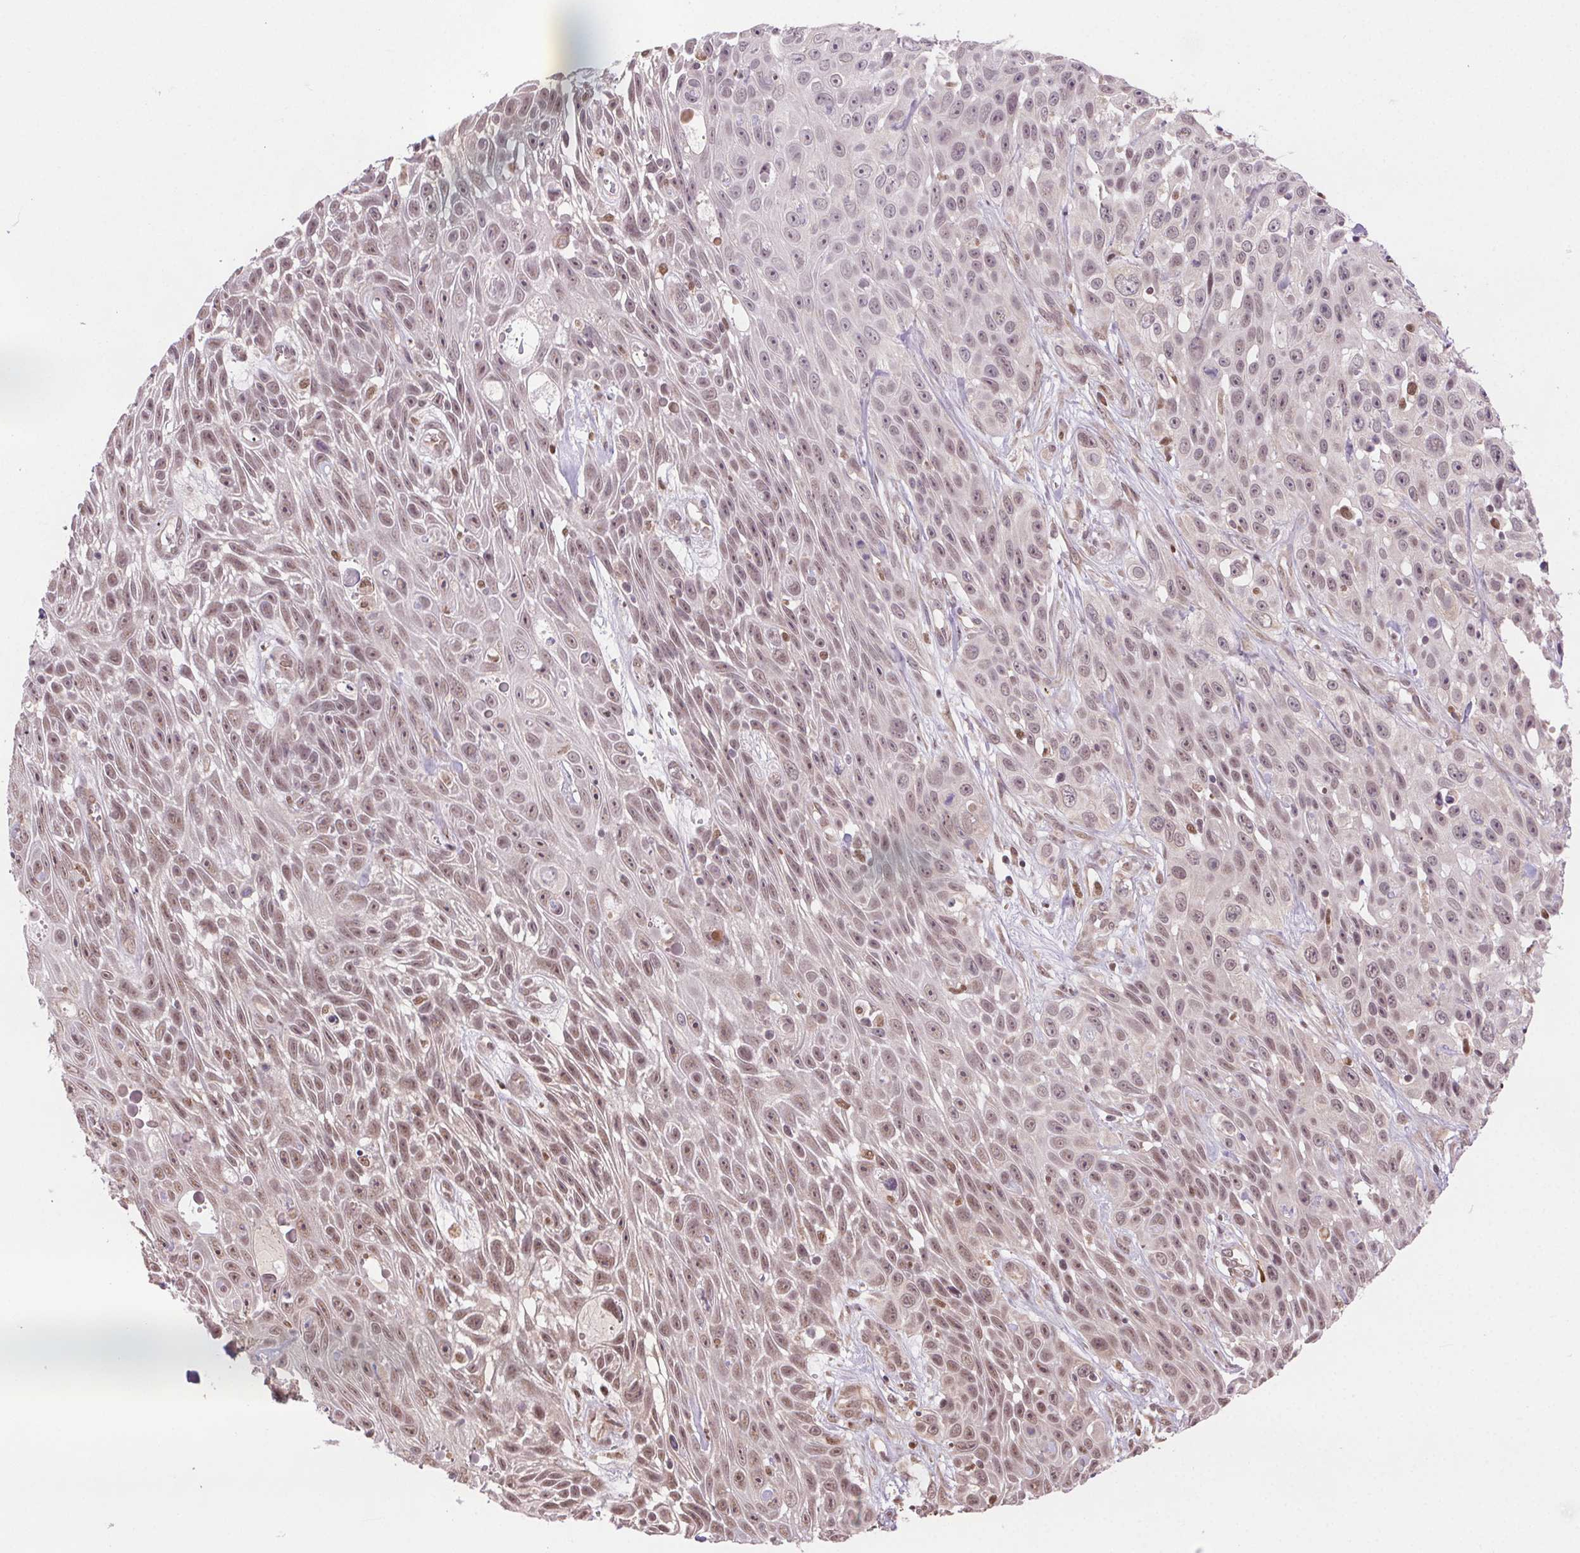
{"staining": {"intensity": "weak", "quantity": ">75%", "location": "nuclear"}, "tissue": "skin cancer", "cell_type": "Tumor cells", "image_type": "cancer", "snomed": [{"axis": "morphology", "description": "Squamous cell carcinoma, NOS"}, {"axis": "topography", "description": "Skin"}], "caption": "Protein analysis of skin squamous cell carcinoma tissue reveals weak nuclear positivity in approximately >75% of tumor cells.", "gene": "TREML4", "patient": {"sex": "male", "age": 82}}